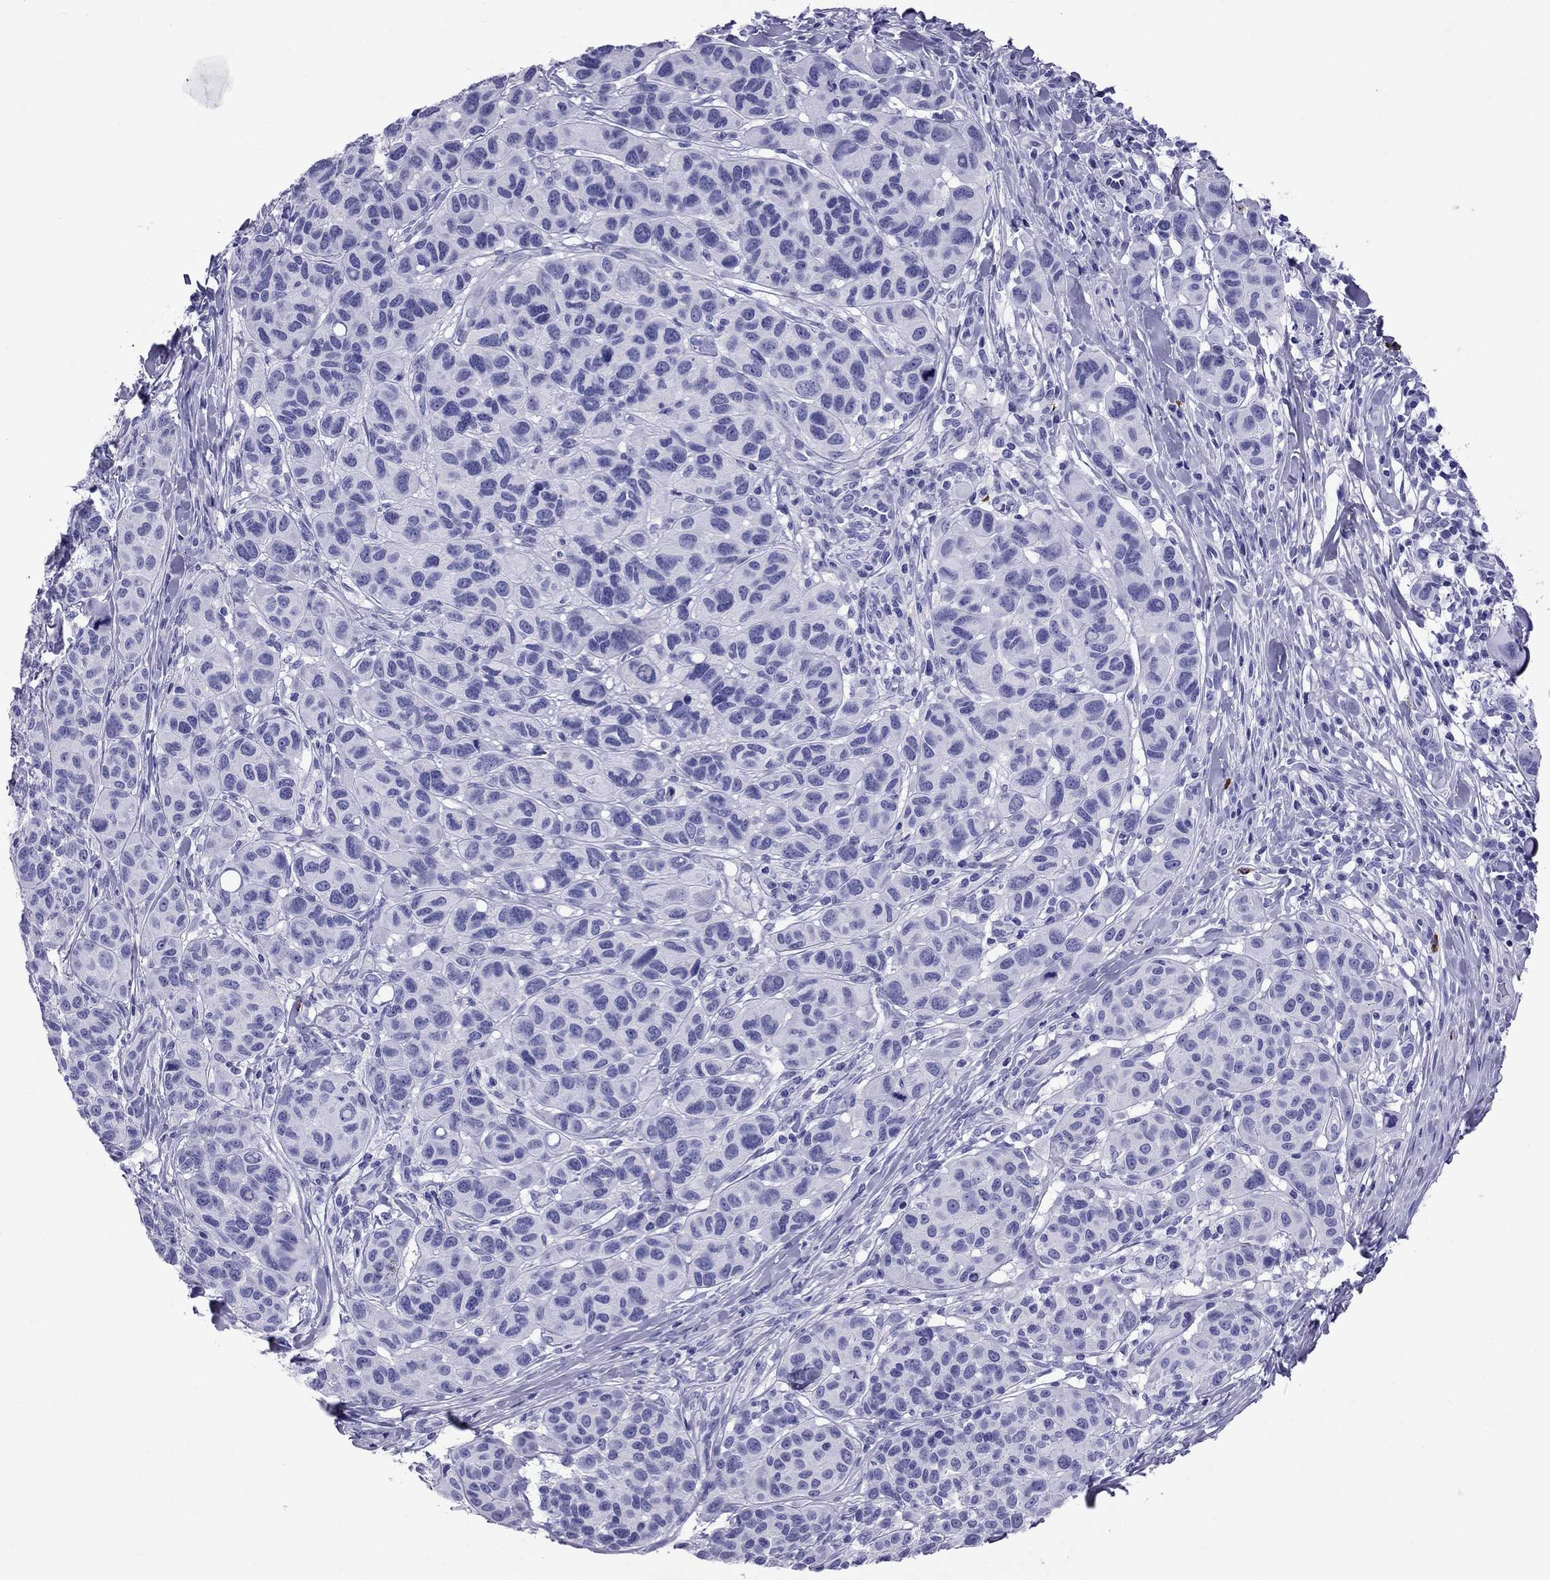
{"staining": {"intensity": "negative", "quantity": "none", "location": "none"}, "tissue": "melanoma", "cell_type": "Tumor cells", "image_type": "cancer", "snomed": [{"axis": "morphology", "description": "Malignant melanoma, NOS"}, {"axis": "topography", "description": "Skin"}], "caption": "Melanoma was stained to show a protein in brown. There is no significant expression in tumor cells.", "gene": "SCART1", "patient": {"sex": "male", "age": 79}}